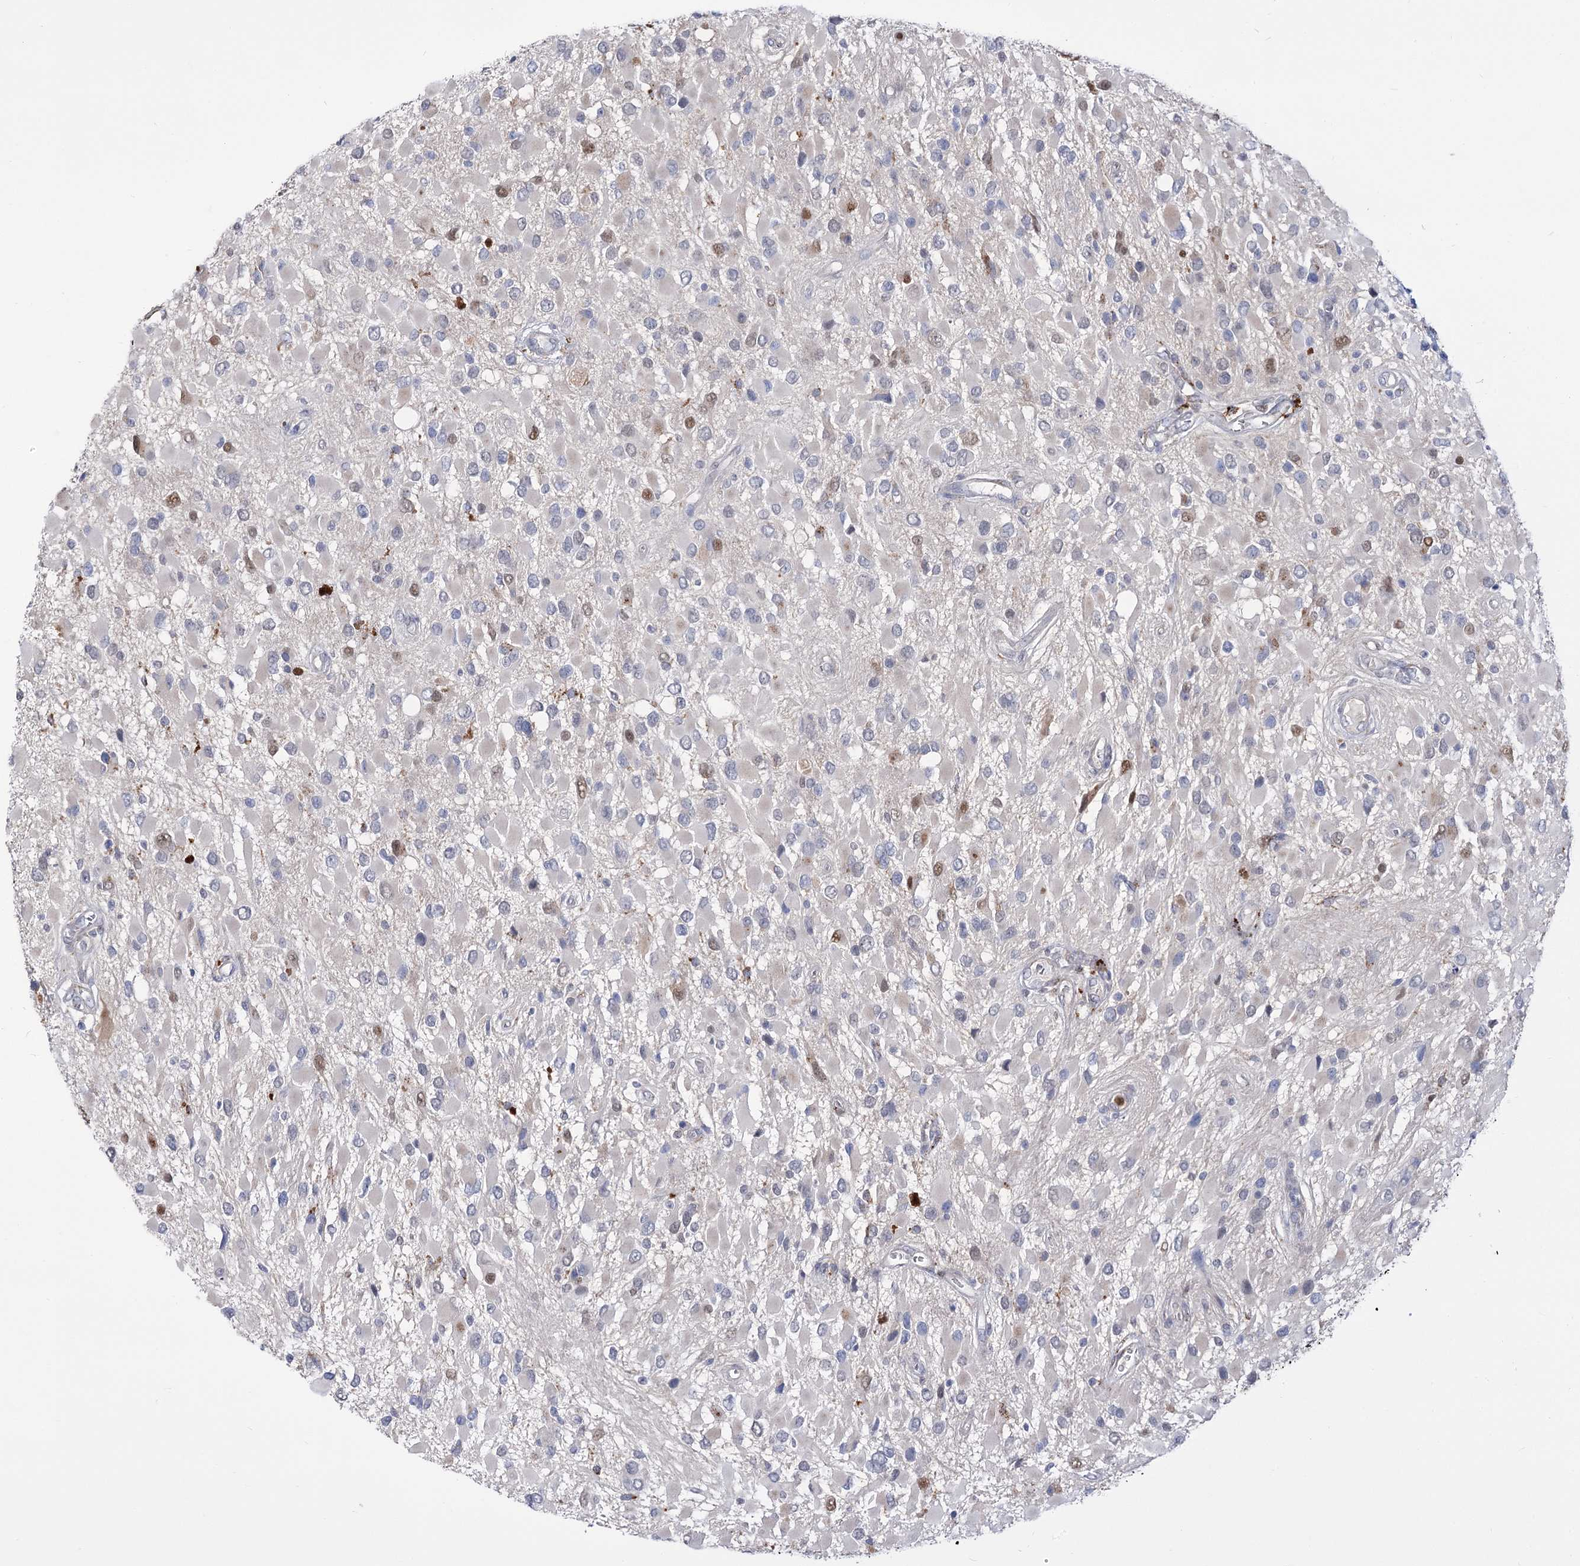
{"staining": {"intensity": "negative", "quantity": "none", "location": "none"}, "tissue": "glioma", "cell_type": "Tumor cells", "image_type": "cancer", "snomed": [{"axis": "morphology", "description": "Glioma, malignant, High grade"}, {"axis": "topography", "description": "Brain"}], "caption": "Tumor cells are negative for protein expression in human malignant high-grade glioma.", "gene": "SIAE", "patient": {"sex": "male", "age": 53}}